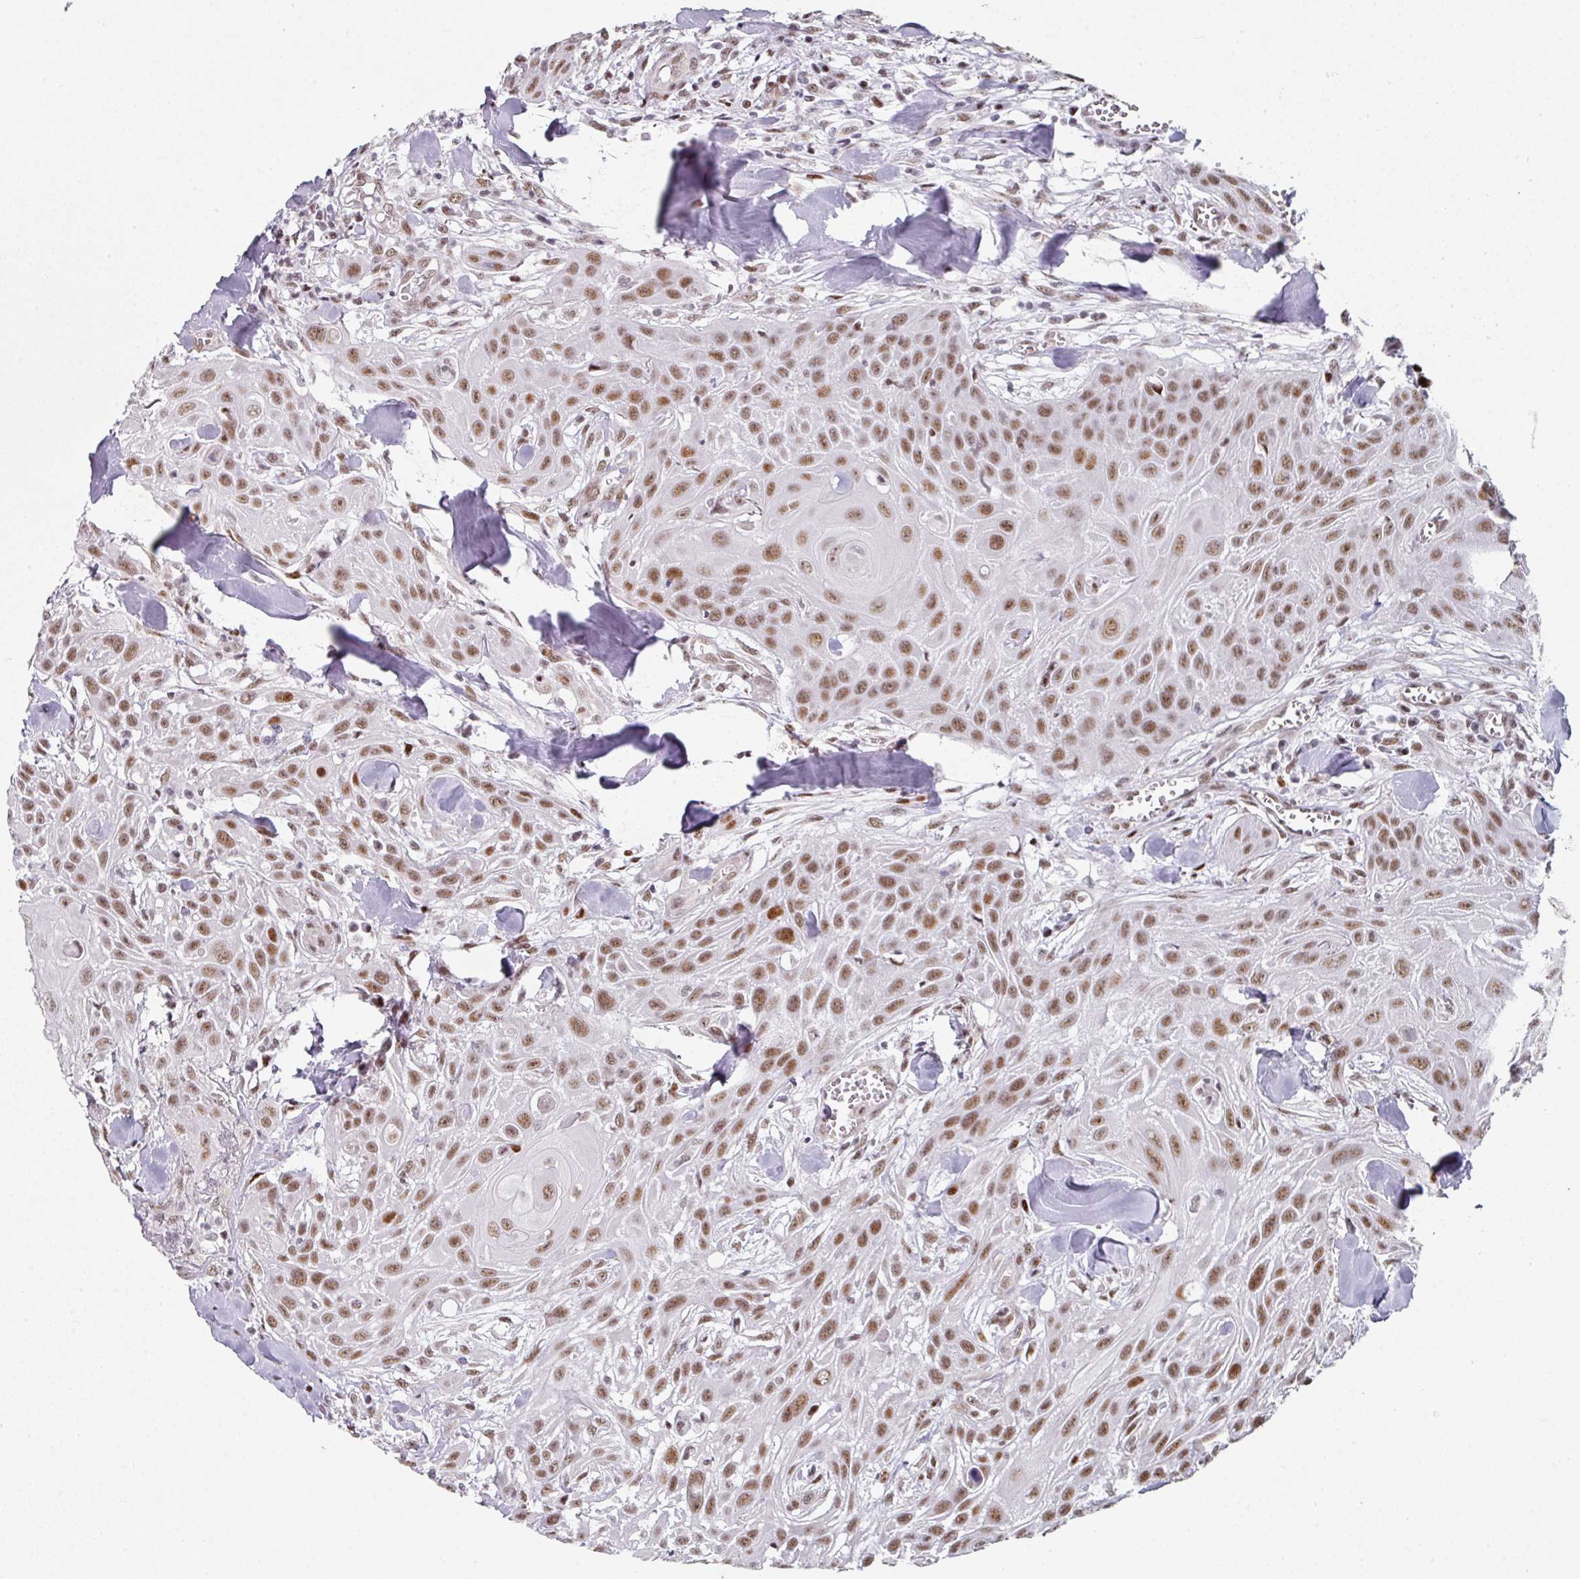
{"staining": {"intensity": "moderate", "quantity": ">75%", "location": "nuclear"}, "tissue": "head and neck cancer", "cell_type": "Tumor cells", "image_type": "cancer", "snomed": [{"axis": "morphology", "description": "Squamous cell carcinoma, NOS"}, {"axis": "topography", "description": "Lymph node"}, {"axis": "topography", "description": "Salivary gland"}, {"axis": "topography", "description": "Head-Neck"}], "caption": "Immunohistochemistry (IHC) of human head and neck cancer reveals medium levels of moderate nuclear staining in approximately >75% of tumor cells.", "gene": "SF3B5", "patient": {"sex": "female", "age": 74}}